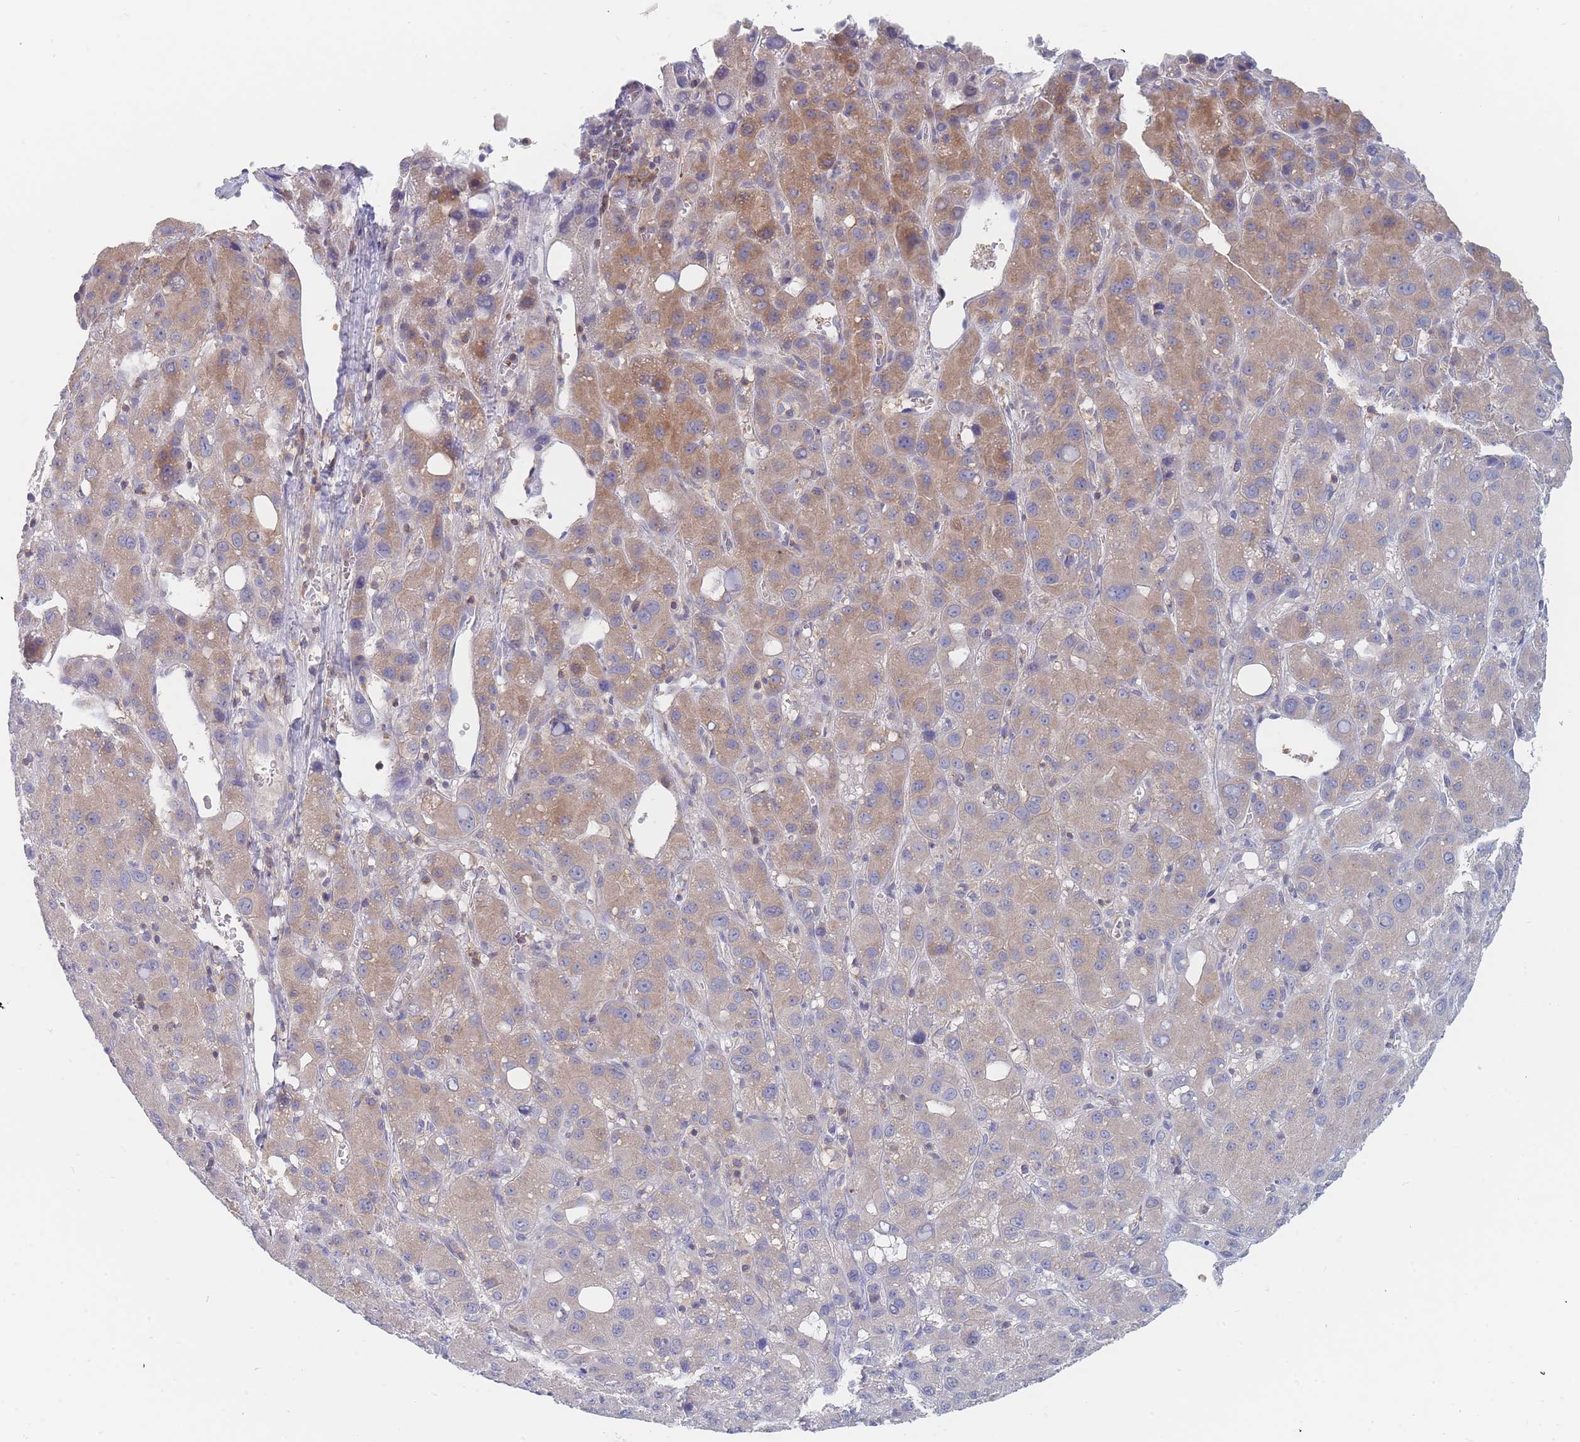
{"staining": {"intensity": "moderate", "quantity": "25%-75%", "location": "cytoplasmic/membranous"}, "tissue": "liver cancer", "cell_type": "Tumor cells", "image_type": "cancer", "snomed": [{"axis": "morphology", "description": "Carcinoma, Hepatocellular, NOS"}, {"axis": "topography", "description": "Liver"}], "caption": "Brown immunohistochemical staining in human liver hepatocellular carcinoma demonstrates moderate cytoplasmic/membranous expression in approximately 25%-75% of tumor cells. (DAB IHC with brightfield microscopy, high magnification).", "gene": "PPP6C", "patient": {"sex": "male", "age": 55}}